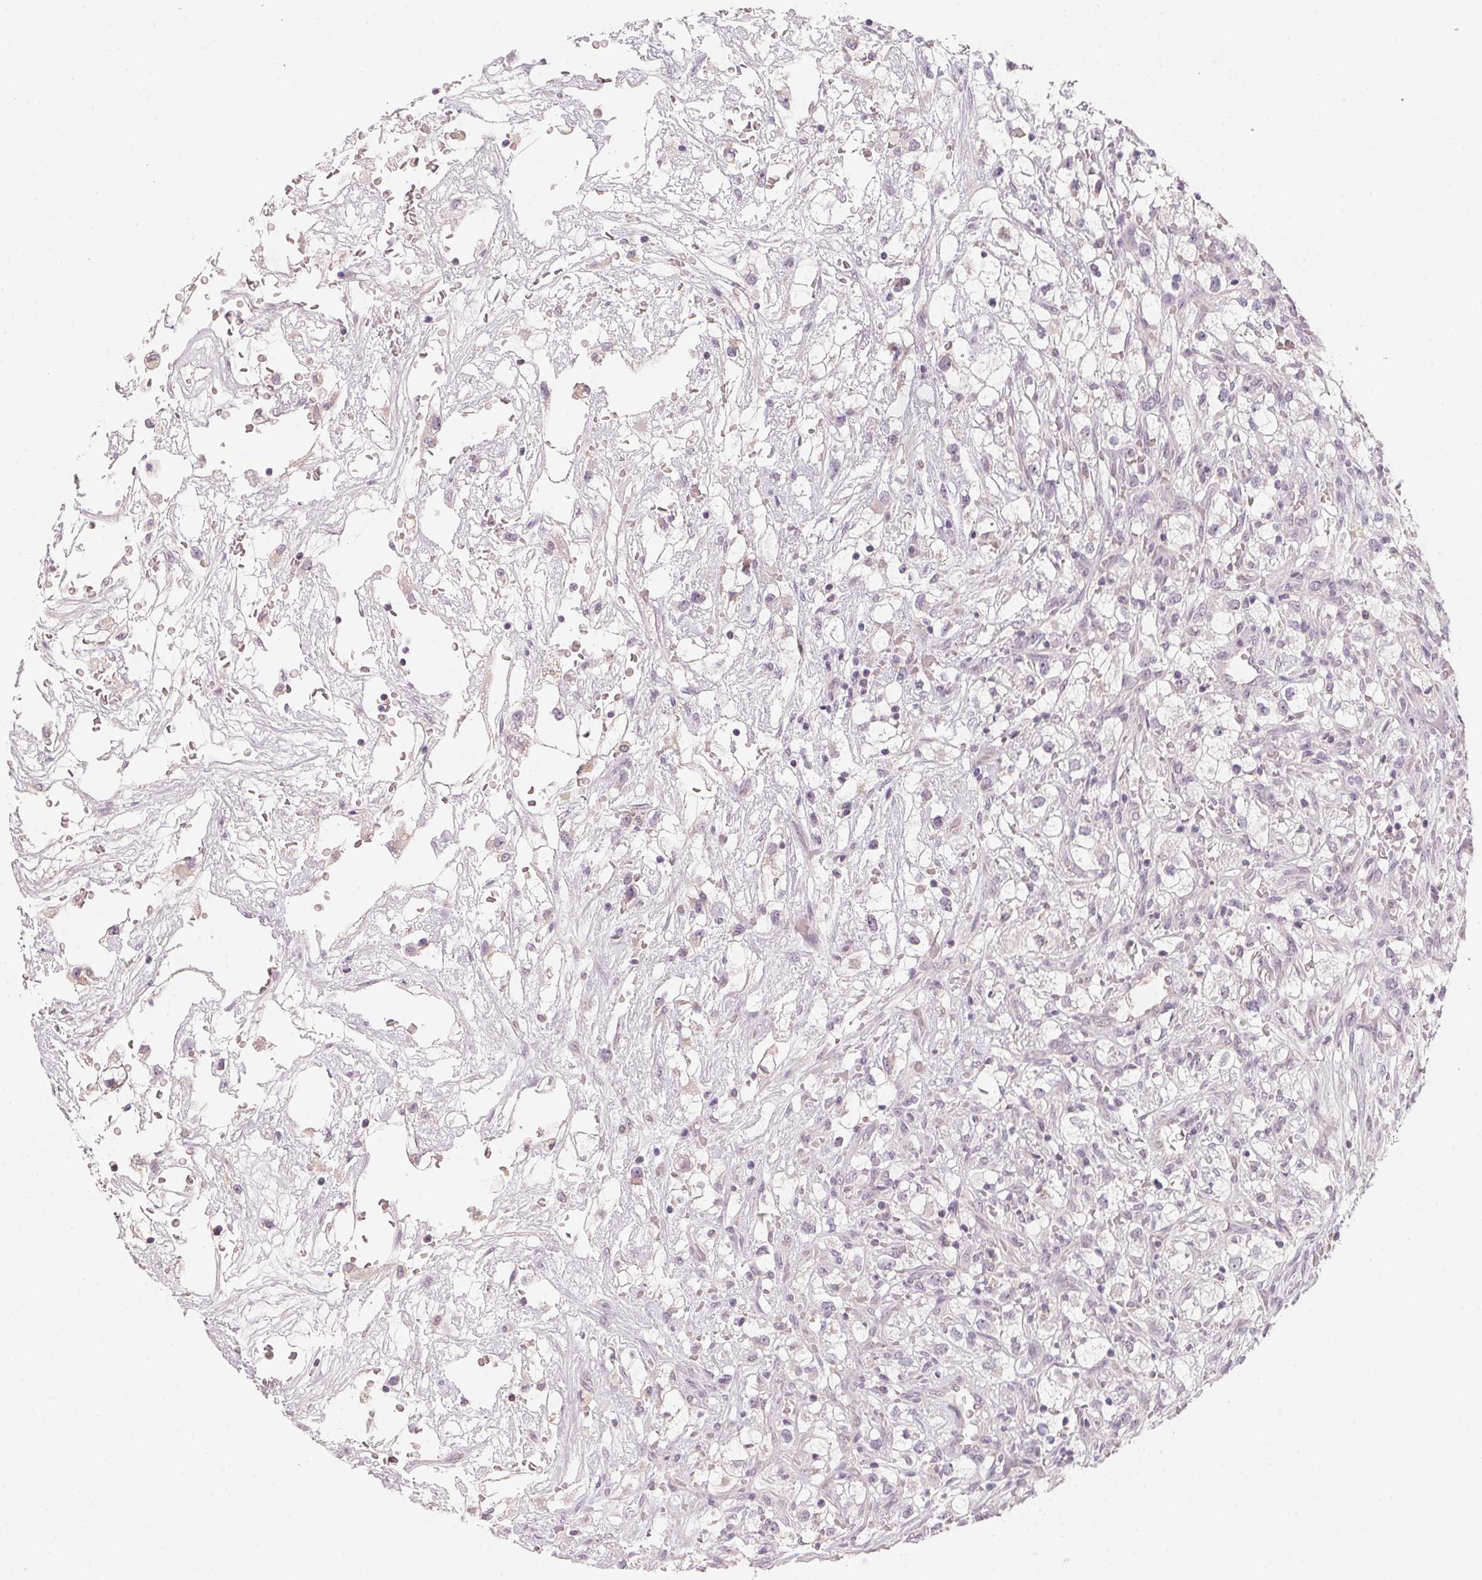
{"staining": {"intensity": "negative", "quantity": "none", "location": "none"}, "tissue": "renal cancer", "cell_type": "Tumor cells", "image_type": "cancer", "snomed": [{"axis": "morphology", "description": "Adenocarcinoma, NOS"}, {"axis": "topography", "description": "Kidney"}], "caption": "IHC of human renal cancer exhibits no staining in tumor cells.", "gene": "ANKRD31", "patient": {"sex": "male", "age": 59}}